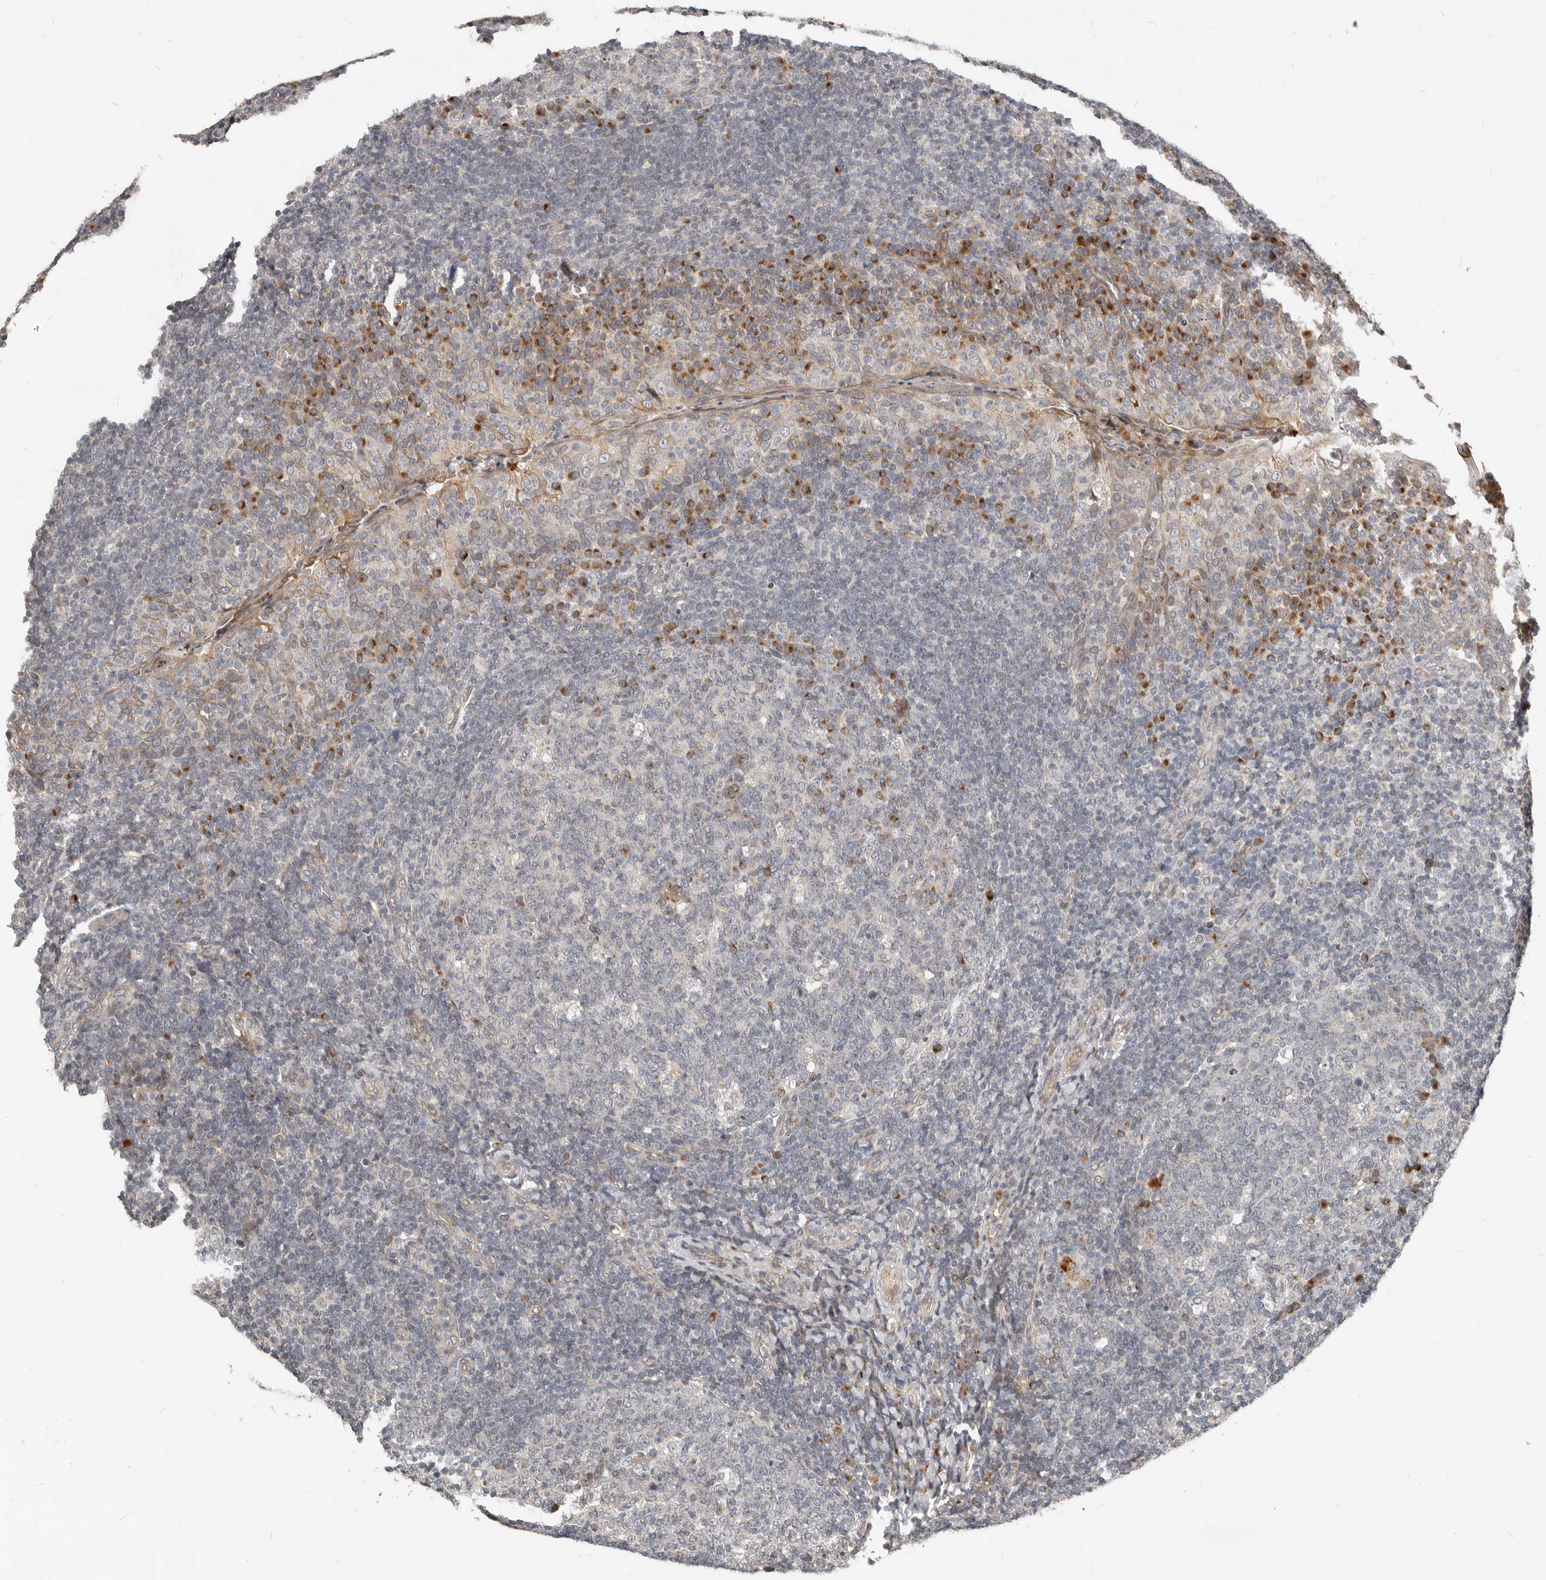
{"staining": {"intensity": "moderate", "quantity": "<25%", "location": "cytoplasmic/membranous"}, "tissue": "tonsil", "cell_type": "Germinal center cells", "image_type": "normal", "snomed": [{"axis": "morphology", "description": "Normal tissue, NOS"}, {"axis": "topography", "description": "Tonsil"}], "caption": "The immunohistochemical stain shows moderate cytoplasmic/membranous expression in germinal center cells of normal tonsil.", "gene": "NPY4R2", "patient": {"sex": "female", "age": 19}}